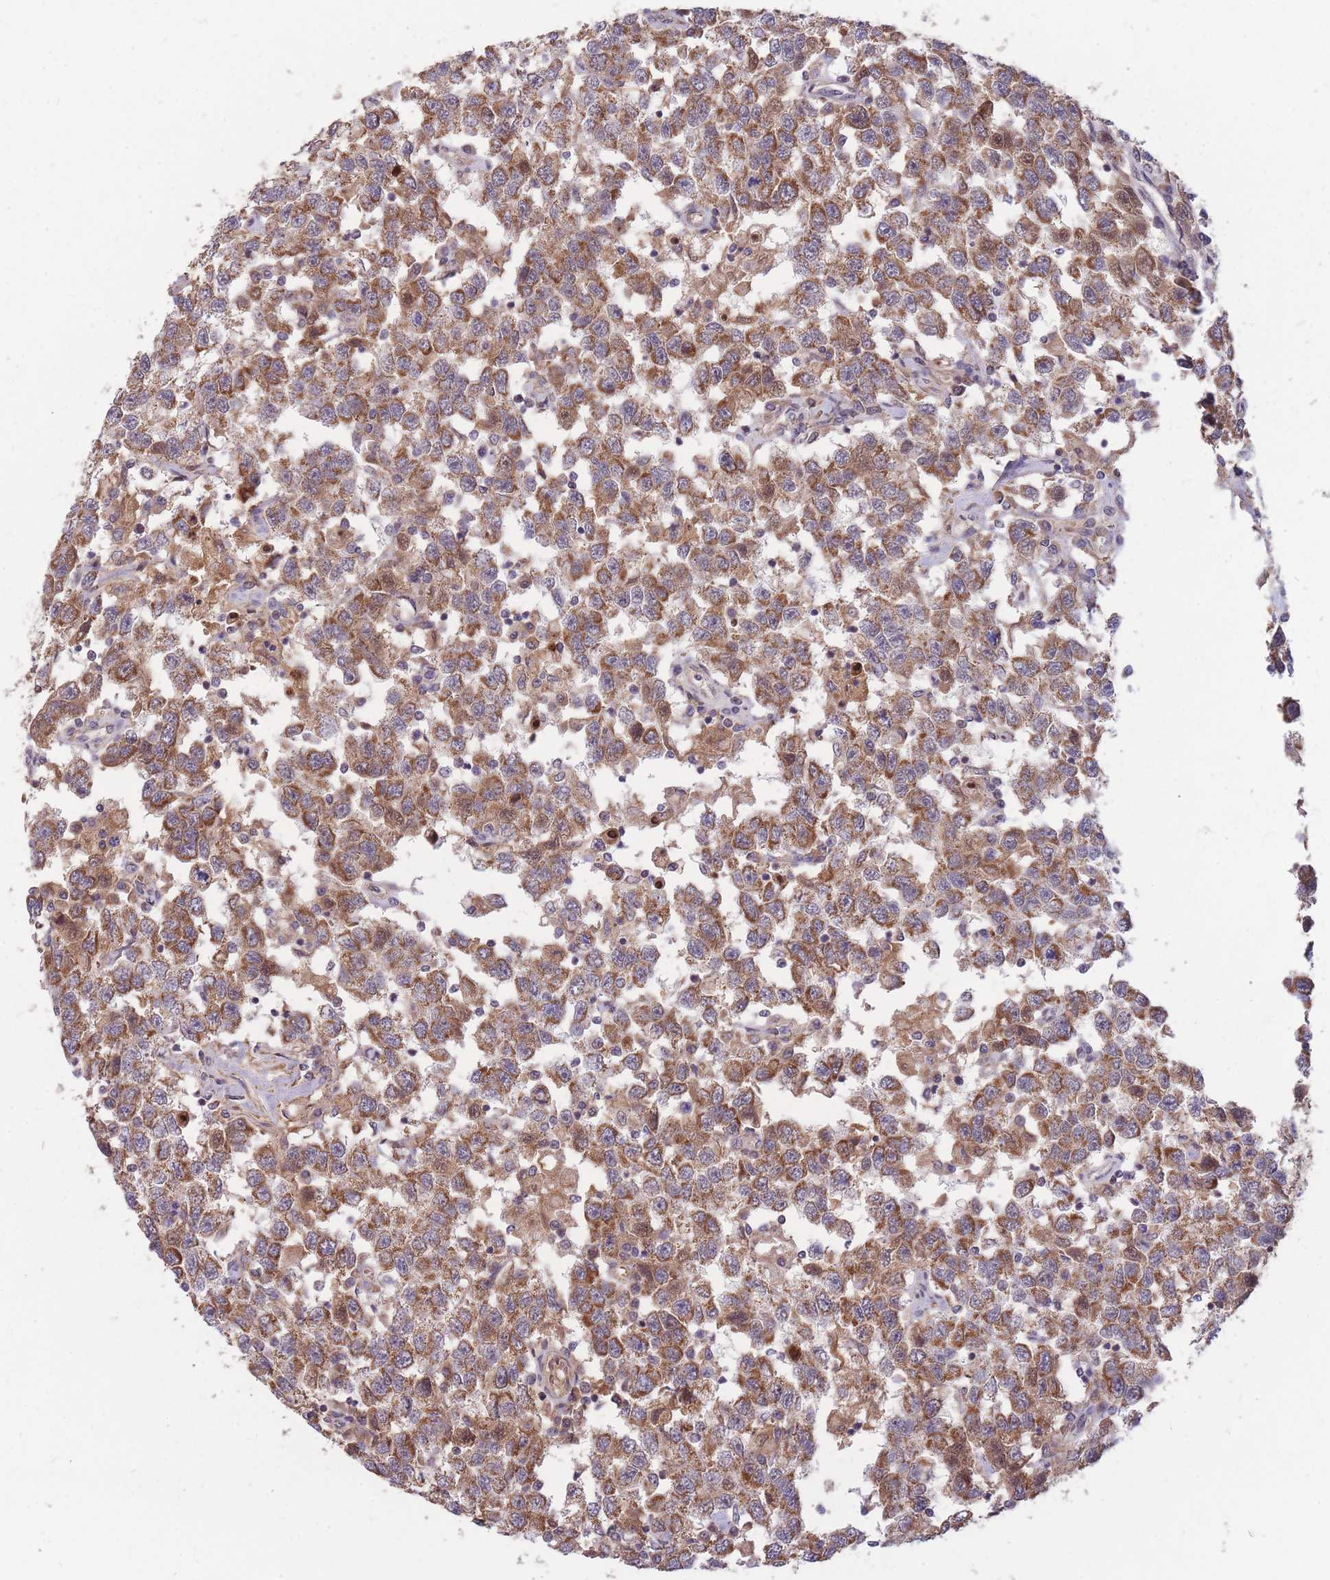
{"staining": {"intensity": "moderate", "quantity": ">75%", "location": "cytoplasmic/membranous"}, "tissue": "testis cancer", "cell_type": "Tumor cells", "image_type": "cancer", "snomed": [{"axis": "morphology", "description": "Seminoma, NOS"}, {"axis": "topography", "description": "Testis"}], "caption": "An image showing moderate cytoplasmic/membranous expression in about >75% of tumor cells in testis seminoma, as visualized by brown immunohistochemical staining.", "gene": "PTPMT1", "patient": {"sex": "male", "age": 41}}